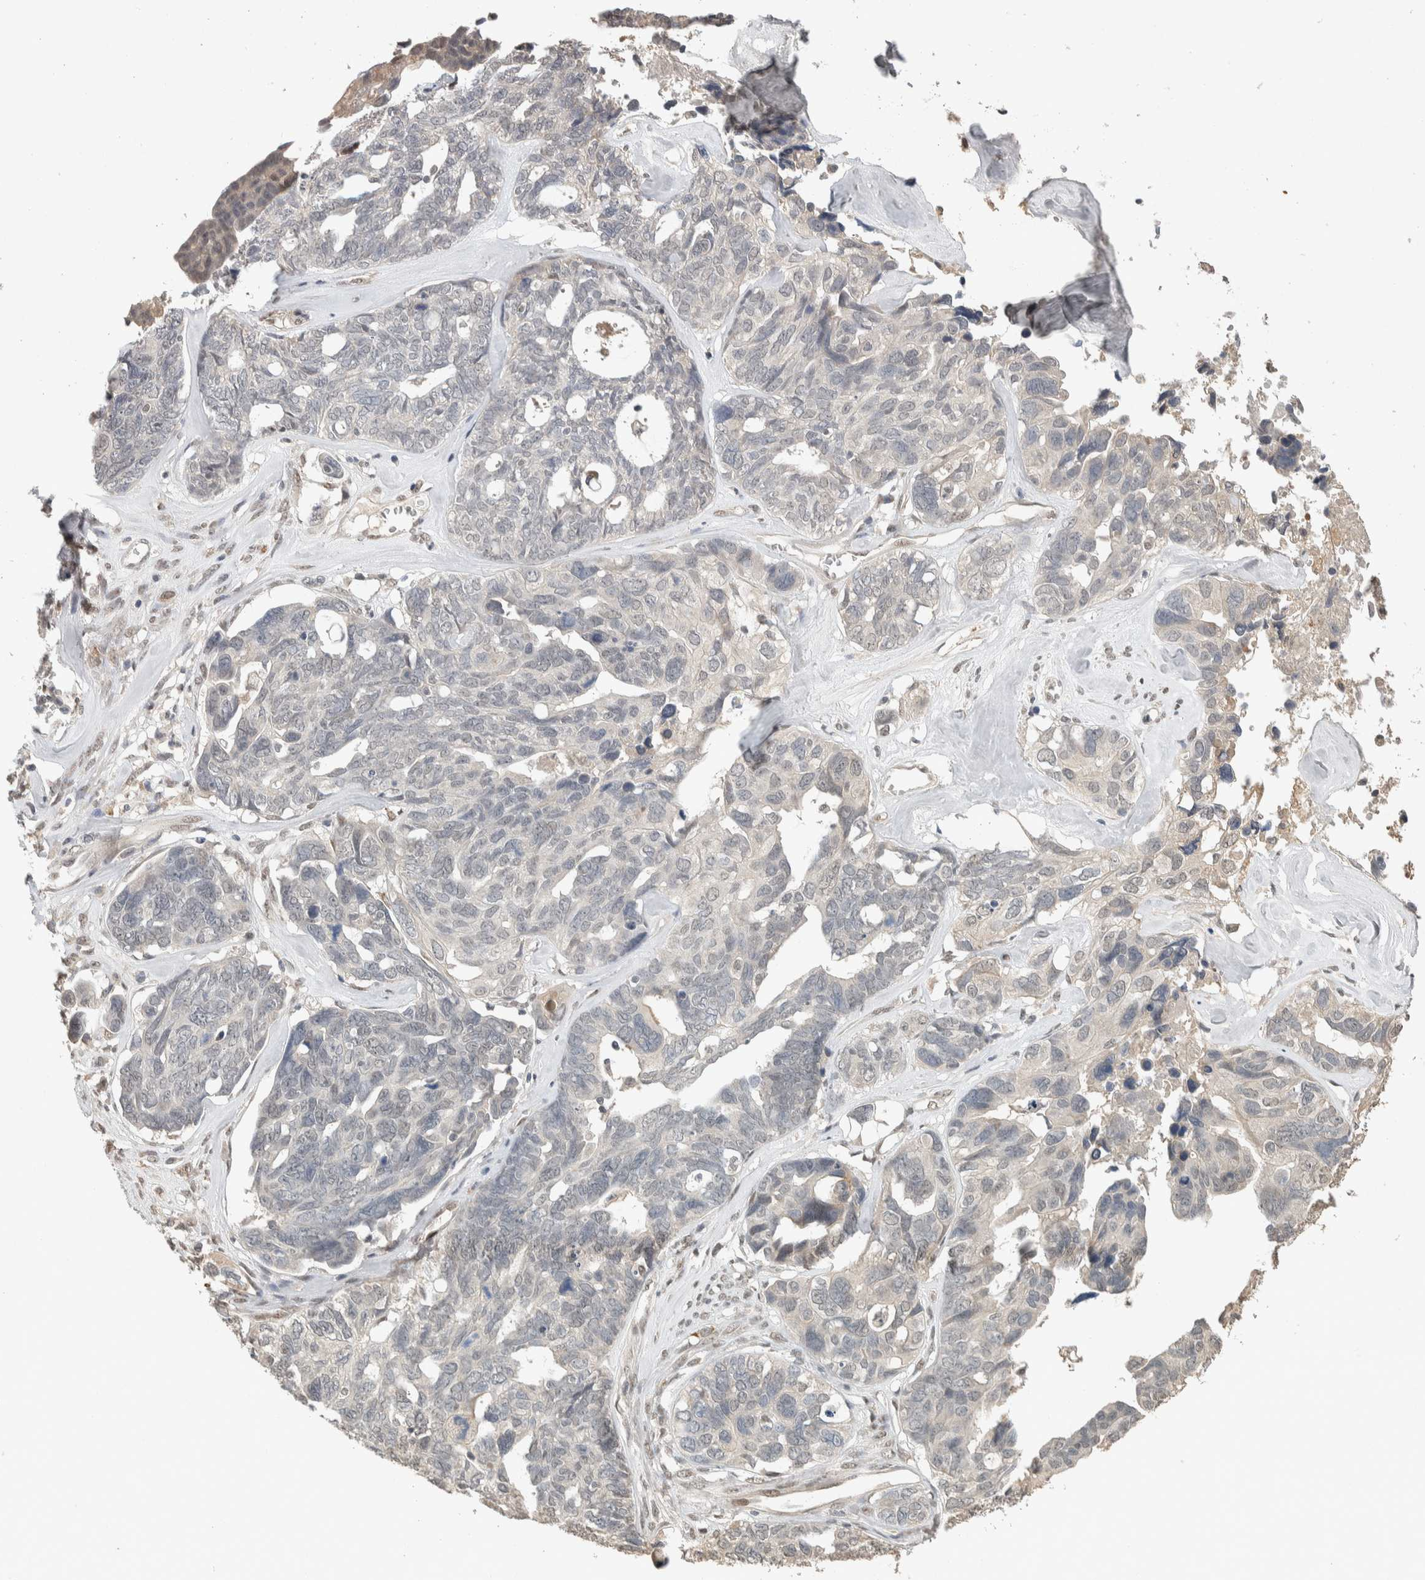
{"staining": {"intensity": "negative", "quantity": "none", "location": "none"}, "tissue": "ovarian cancer", "cell_type": "Tumor cells", "image_type": "cancer", "snomed": [{"axis": "morphology", "description": "Cystadenocarcinoma, serous, NOS"}, {"axis": "topography", "description": "Ovary"}], "caption": "Immunohistochemical staining of ovarian cancer (serous cystadenocarcinoma) reveals no significant staining in tumor cells. Nuclei are stained in blue.", "gene": "CYSRT1", "patient": {"sex": "female", "age": 79}}